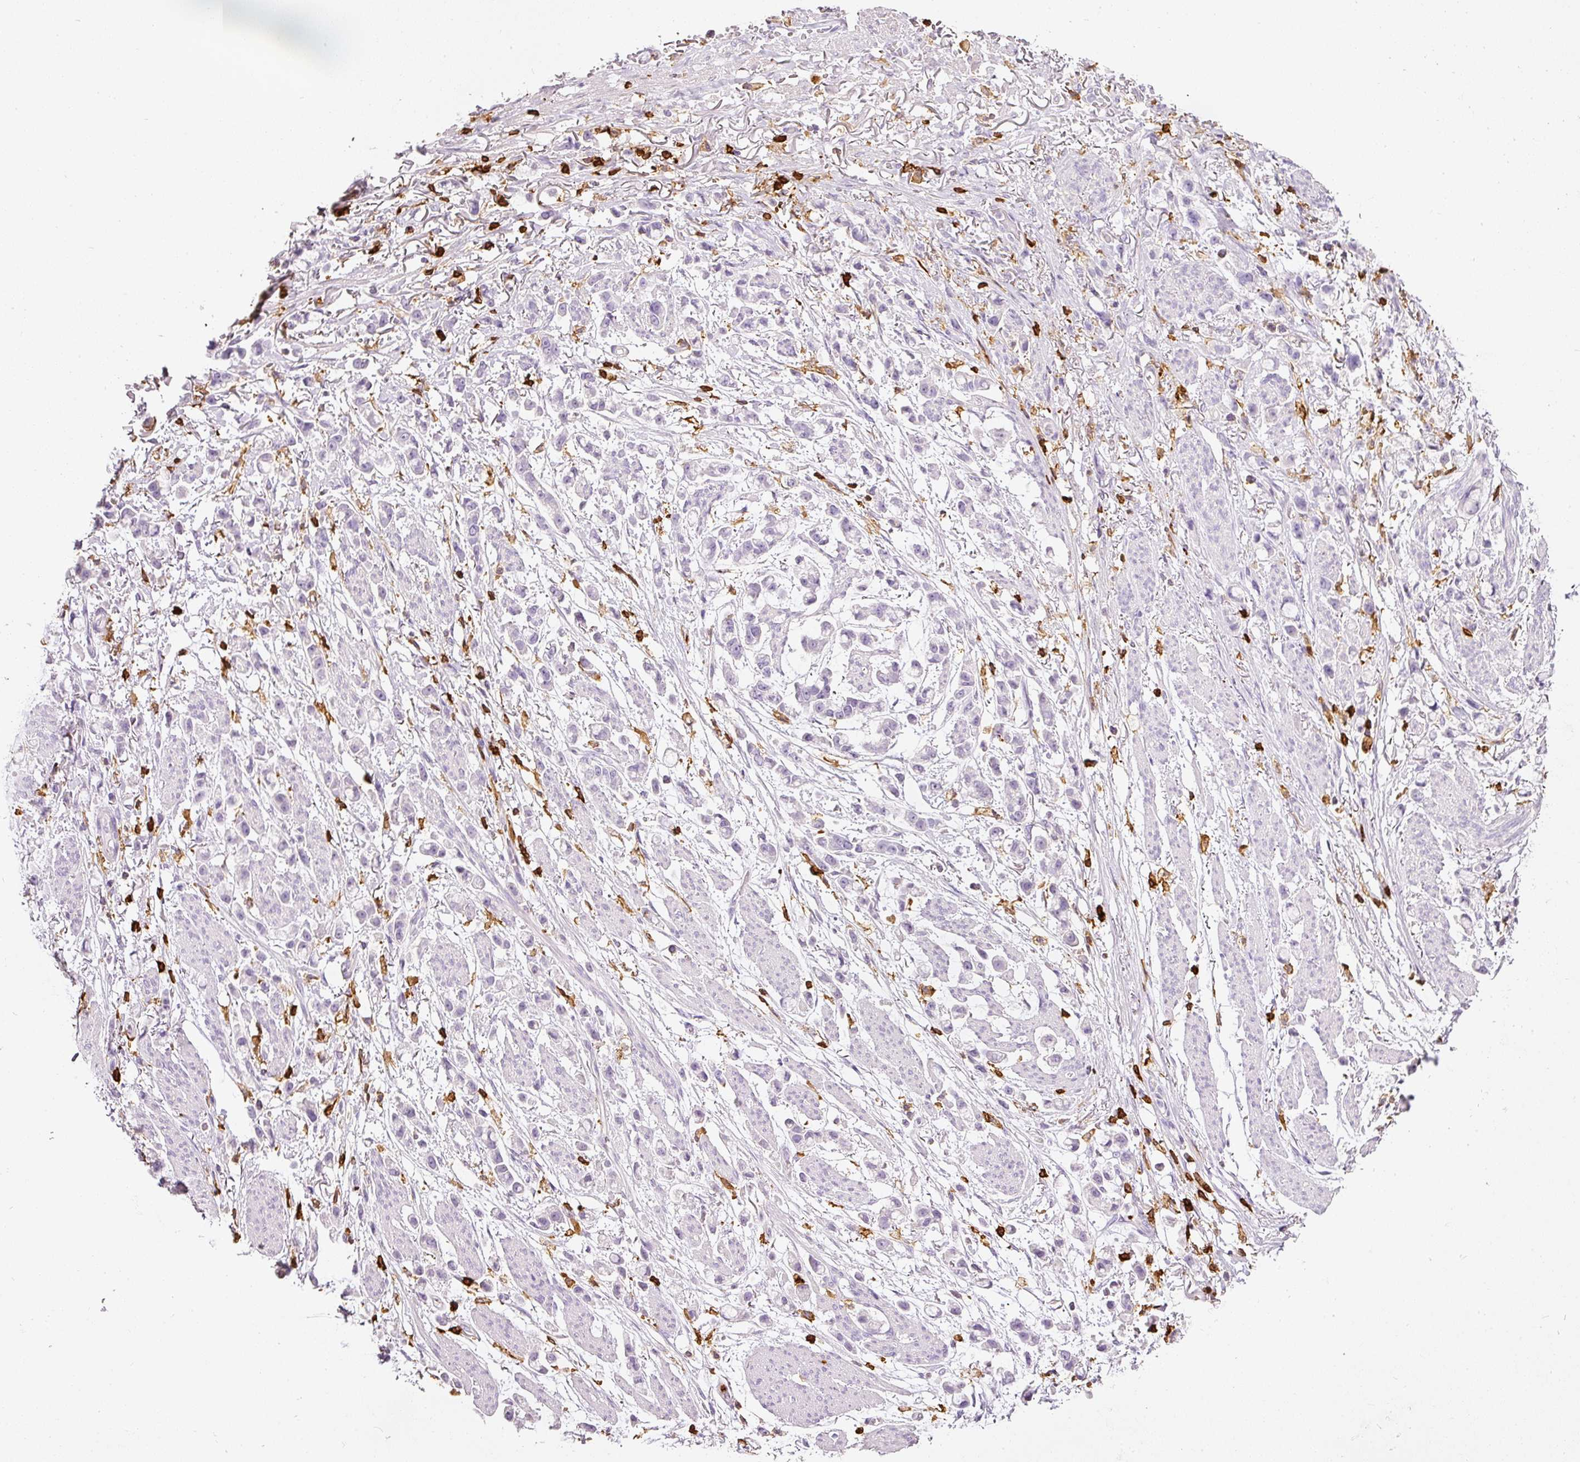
{"staining": {"intensity": "negative", "quantity": "none", "location": "none"}, "tissue": "stomach cancer", "cell_type": "Tumor cells", "image_type": "cancer", "snomed": [{"axis": "morphology", "description": "Adenocarcinoma, NOS"}, {"axis": "topography", "description": "Stomach"}], "caption": "Protein analysis of stomach adenocarcinoma shows no significant expression in tumor cells. The staining is performed using DAB brown chromogen with nuclei counter-stained in using hematoxylin.", "gene": "EVL", "patient": {"sex": "female", "age": 81}}